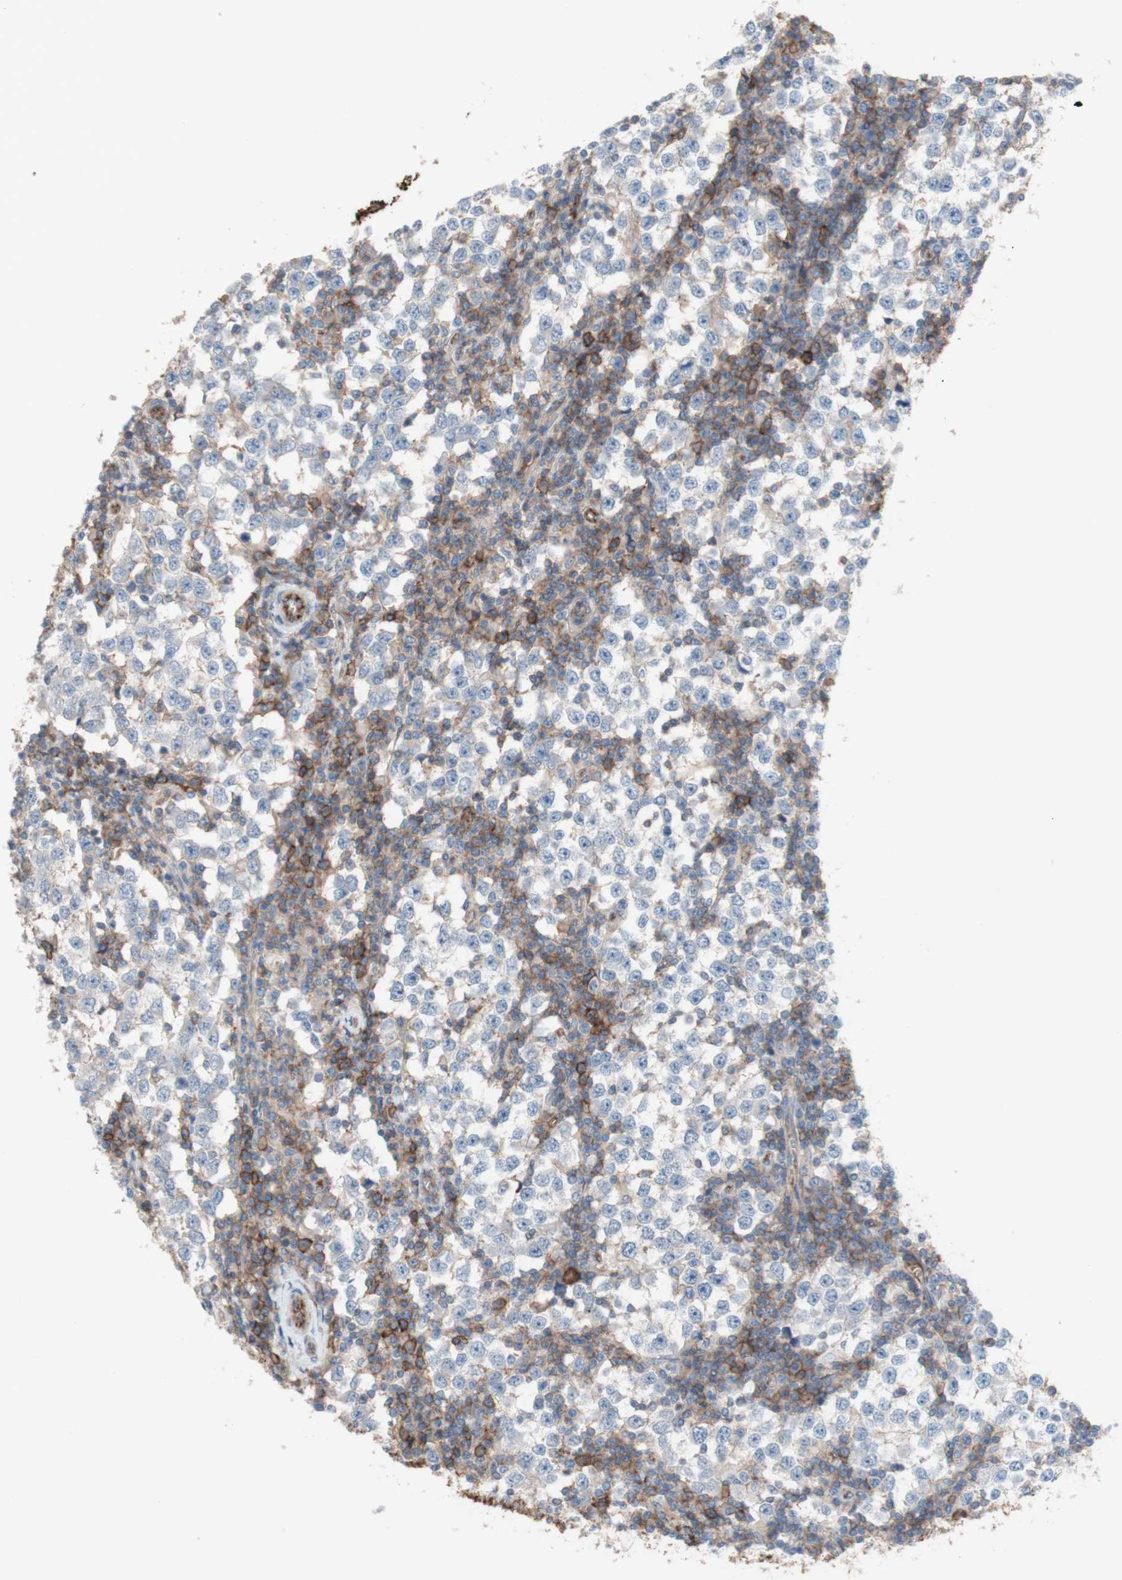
{"staining": {"intensity": "weak", "quantity": "25%-75%", "location": "cytoplasmic/membranous"}, "tissue": "testis cancer", "cell_type": "Tumor cells", "image_type": "cancer", "snomed": [{"axis": "morphology", "description": "Seminoma, NOS"}, {"axis": "topography", "description": "Testis"}], "caption": "IHC of human testis cancer (seminoma) reveals low levels of weak cytoplasmic/membranous expression in approximately 25%-75% of tumor cells.", "gene": "CD46", "patient": {"sex": "male", "age": 65}}